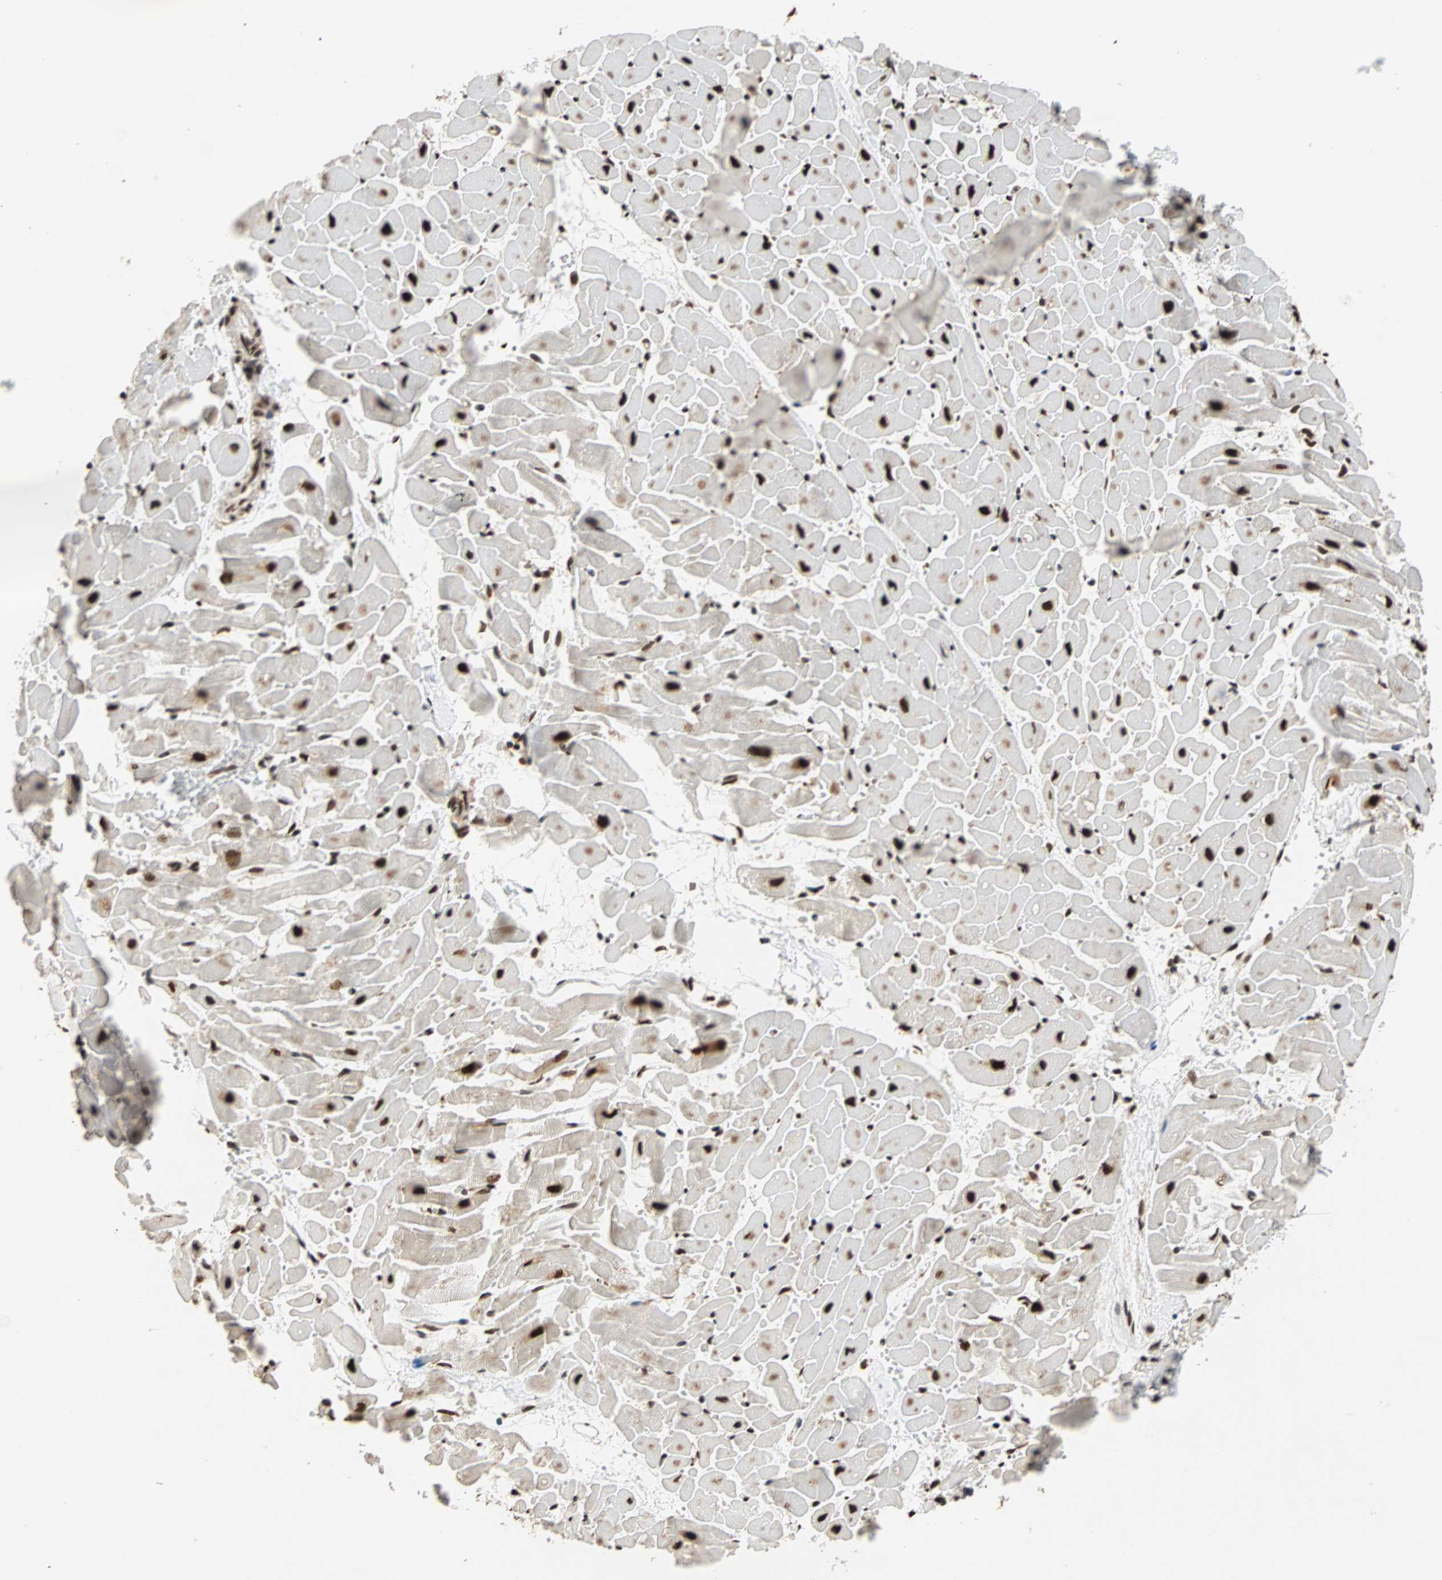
{"staining": {"intensity": "strong", "quantity": ">75%", "location": "nuclear"}, "tissue": "heart muscle", "cell_type": "Cardiomyocytes", "image_type": "normal", "snomed": [{"axis": "morphology", "description": "Normal tissue, NOS"}, {"axis": "topography", "description": "Heart"}], "caption": "A micrograph of heart muscle stained for a protein shows strong nuclear brown staining in cardiomyocytes.", "gene": "ILF2", "patient": {"sex": "female", "age": 19}}